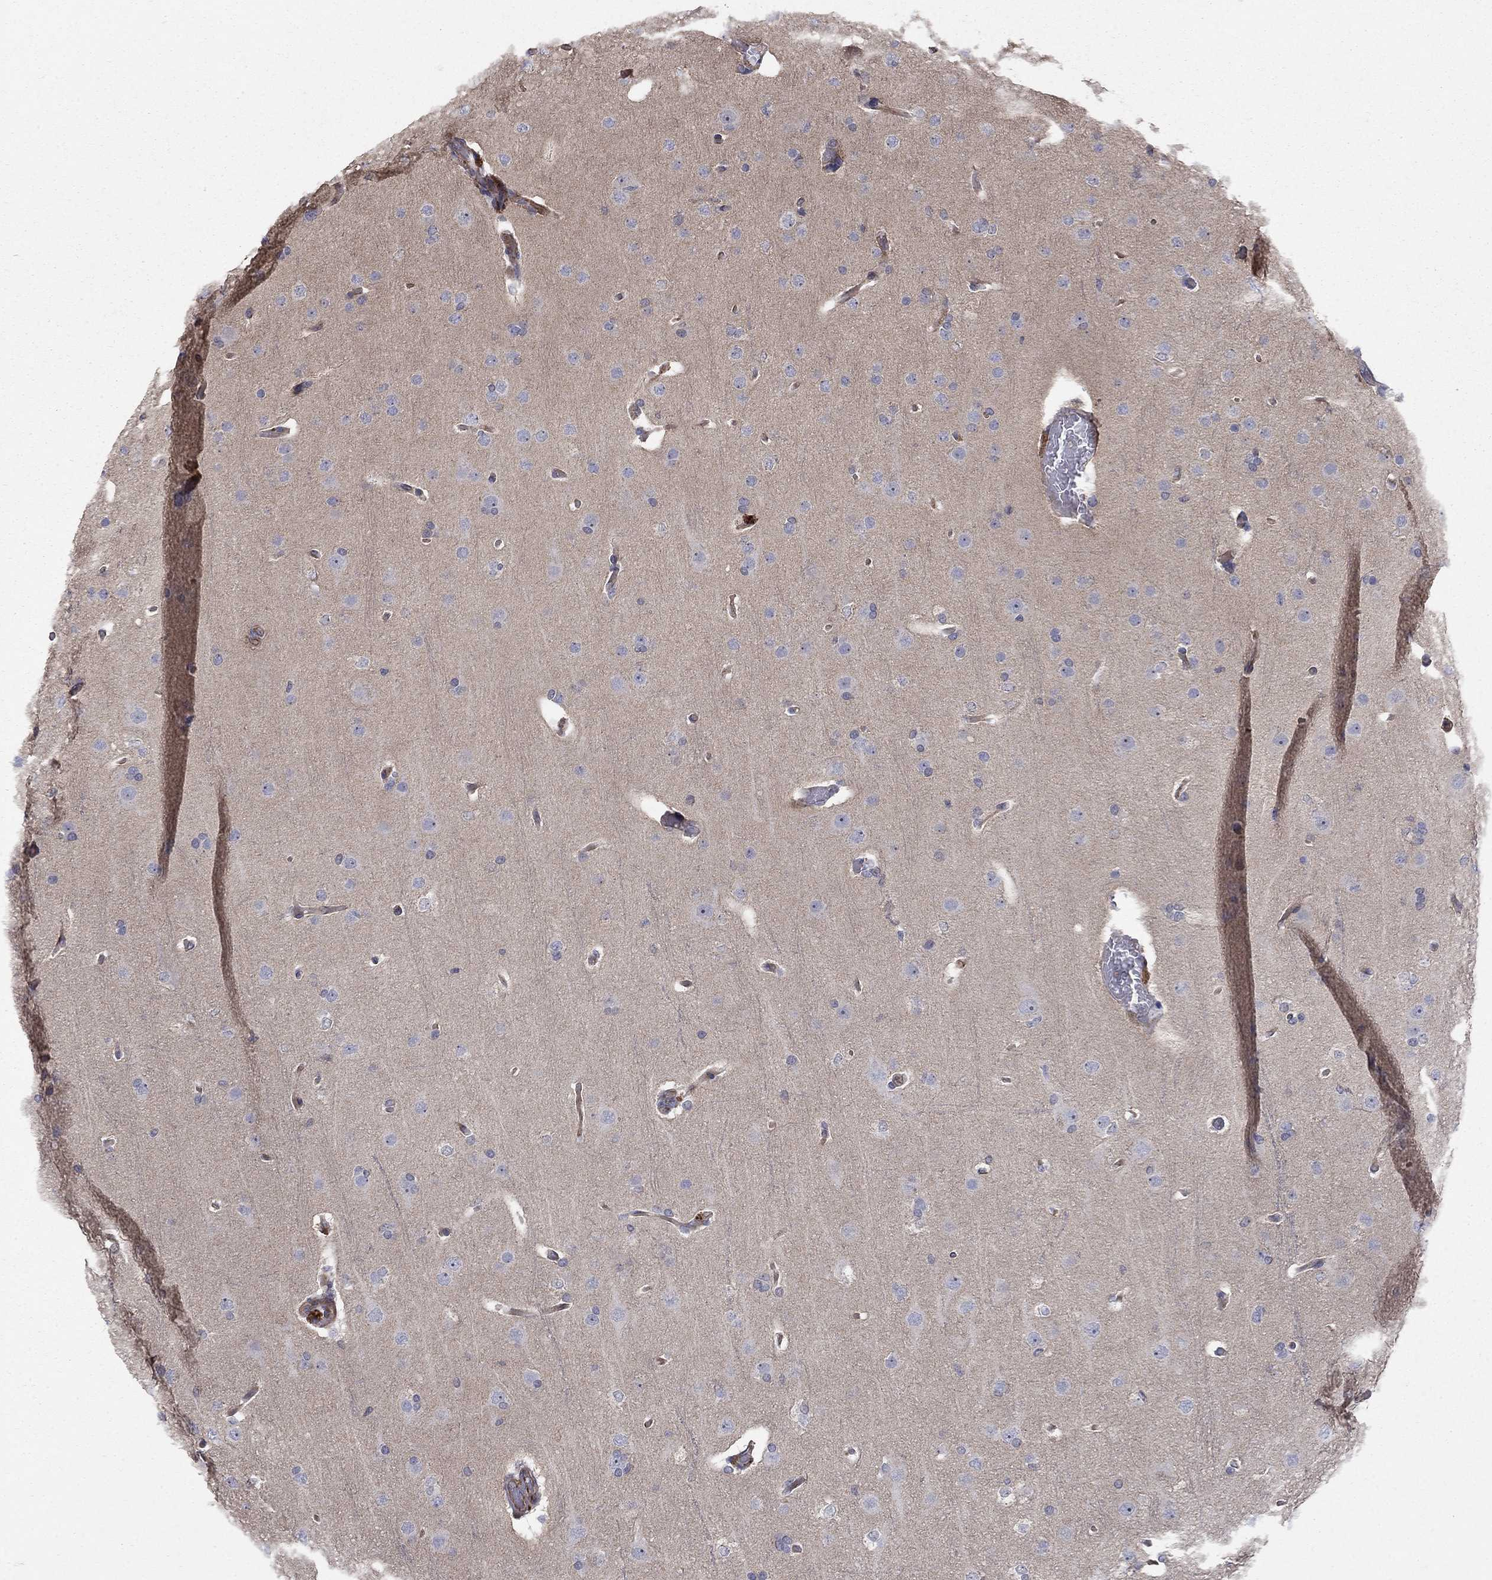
{"staining": {"intensity": "negative", "quantity": "none", "location": "none"}, "tissue": "glioma", "cell_type": "Tumor cells", "image_type": "cancer", "snomed": [{"axis": "morphology", "description": "Glioma, malignant, Low grade"}, {"axis": "topography", "description": "Brain"}], "caption": "Immunohistochemistry photomicrograph of neoplastic tissue: human malignant low-grade glioma stained with DAB (3,3'-diaminobenzidine) shows no significant protein staining in tumor cells. (Stains: DAB immunohistochemistry (IHC) with hematoxylin counter stain, Microscopy: brightfield microscopy at high magnification).", "gene": "MSRA", "patient": {"sex": "male", "age": 41}}